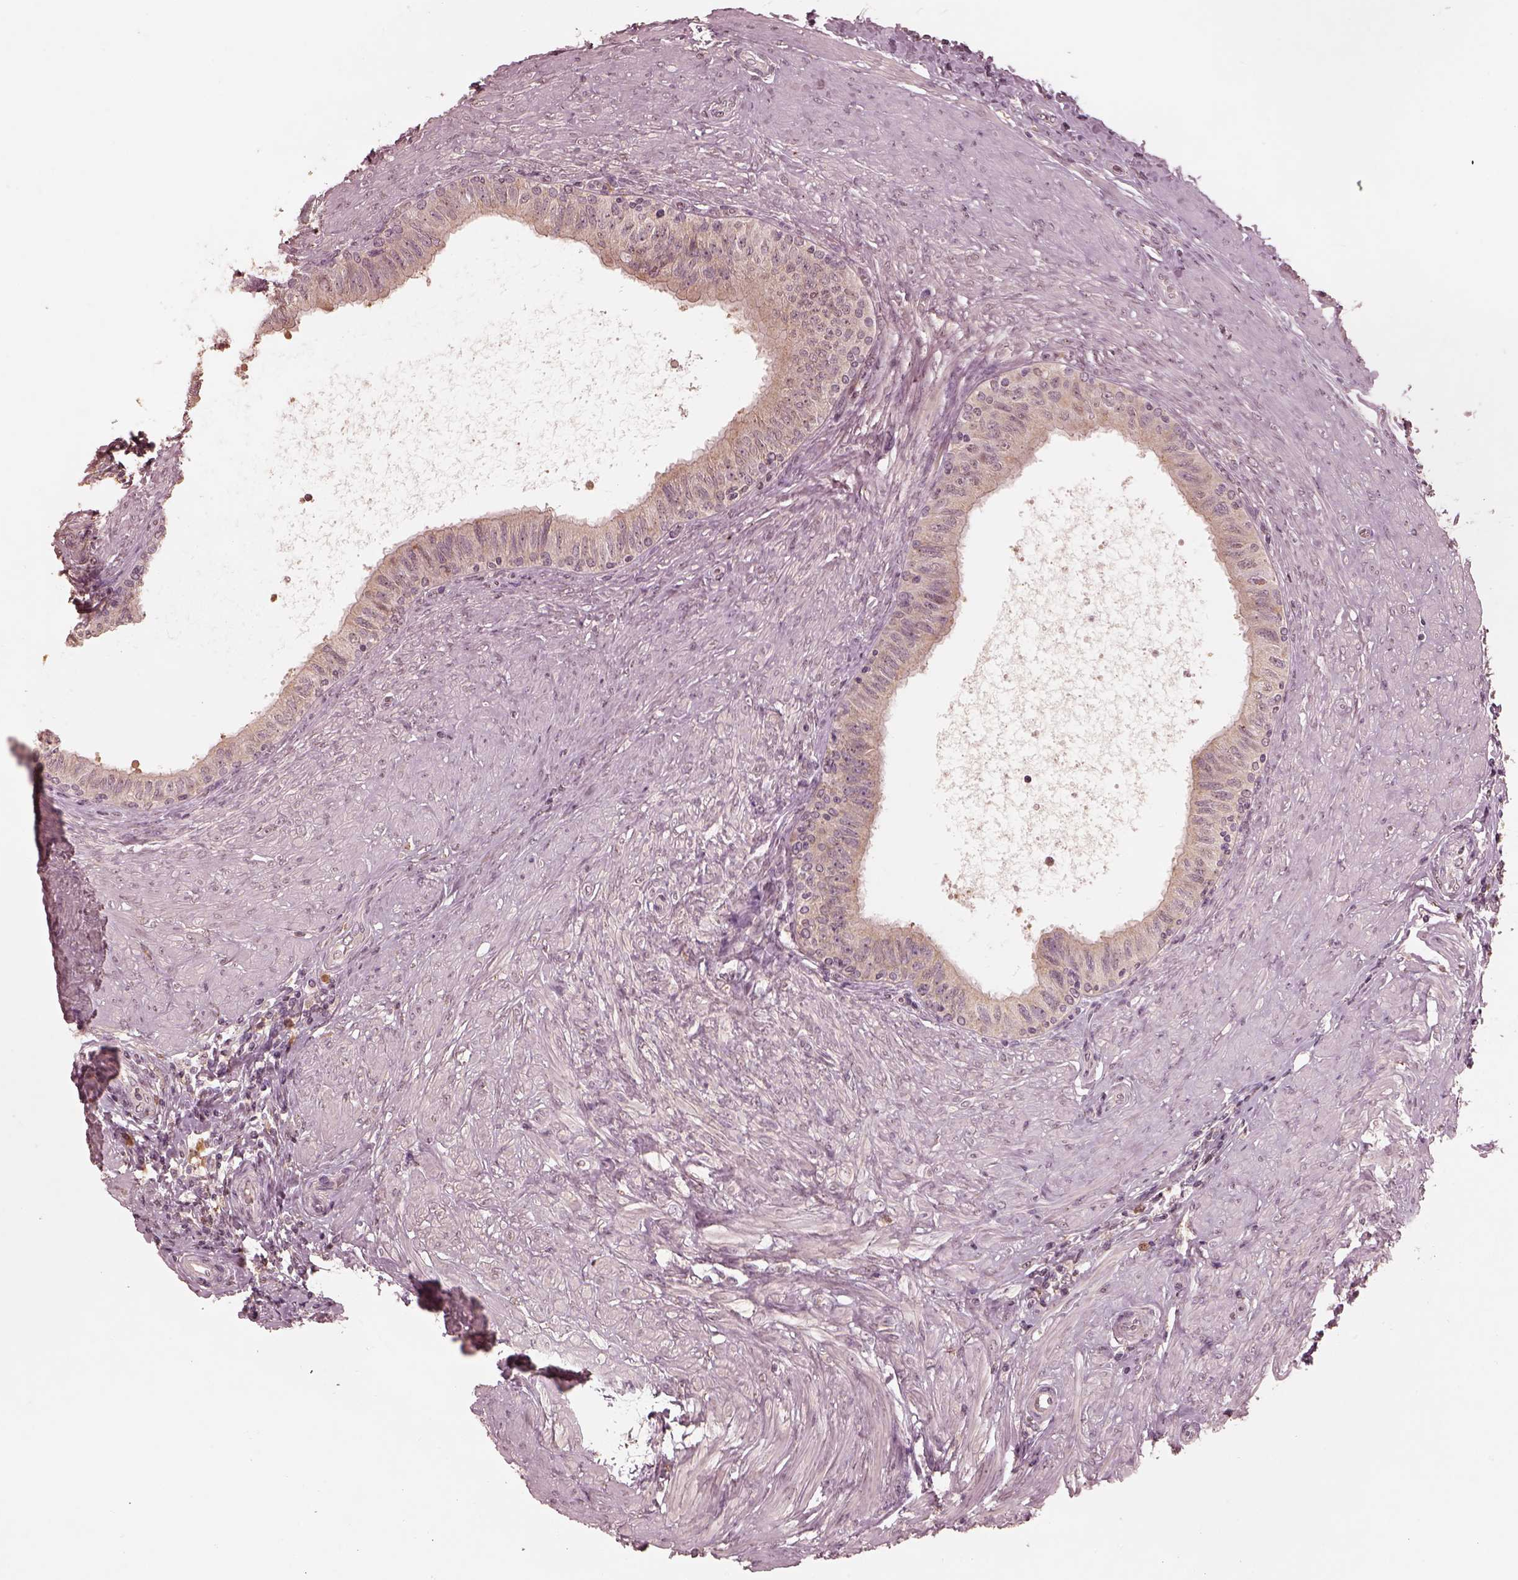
{"staining": {"intensity": "negative", "quantity": "none", "location": "none"}, "tissue": "epididymis", "cell_type": "Glandular cells", "image_type": "normal", "snomed": [{"axis": "morphology", "description": "Normal tissue, NOS"}, {"axis": "morphology", "description": "Seminoma, NOS"}, {"axis": "topography", "description": "Testis"}, {"axis": "topography", "description": "Epididymis"}], "caption": "Immunohistochemistry micrograph of normal human epididymis stained for a protein (brown), which displays no staining in glandular cells. (Stains: DAB (3,3'-diaminobenzidine) immunohistochemistry (IHC) with hematoxylin counter stain, Microscopy: brightfield microscopy at high magnification).", "gene": "CALR3", "patient": {"sex": "male", "age": 61}}